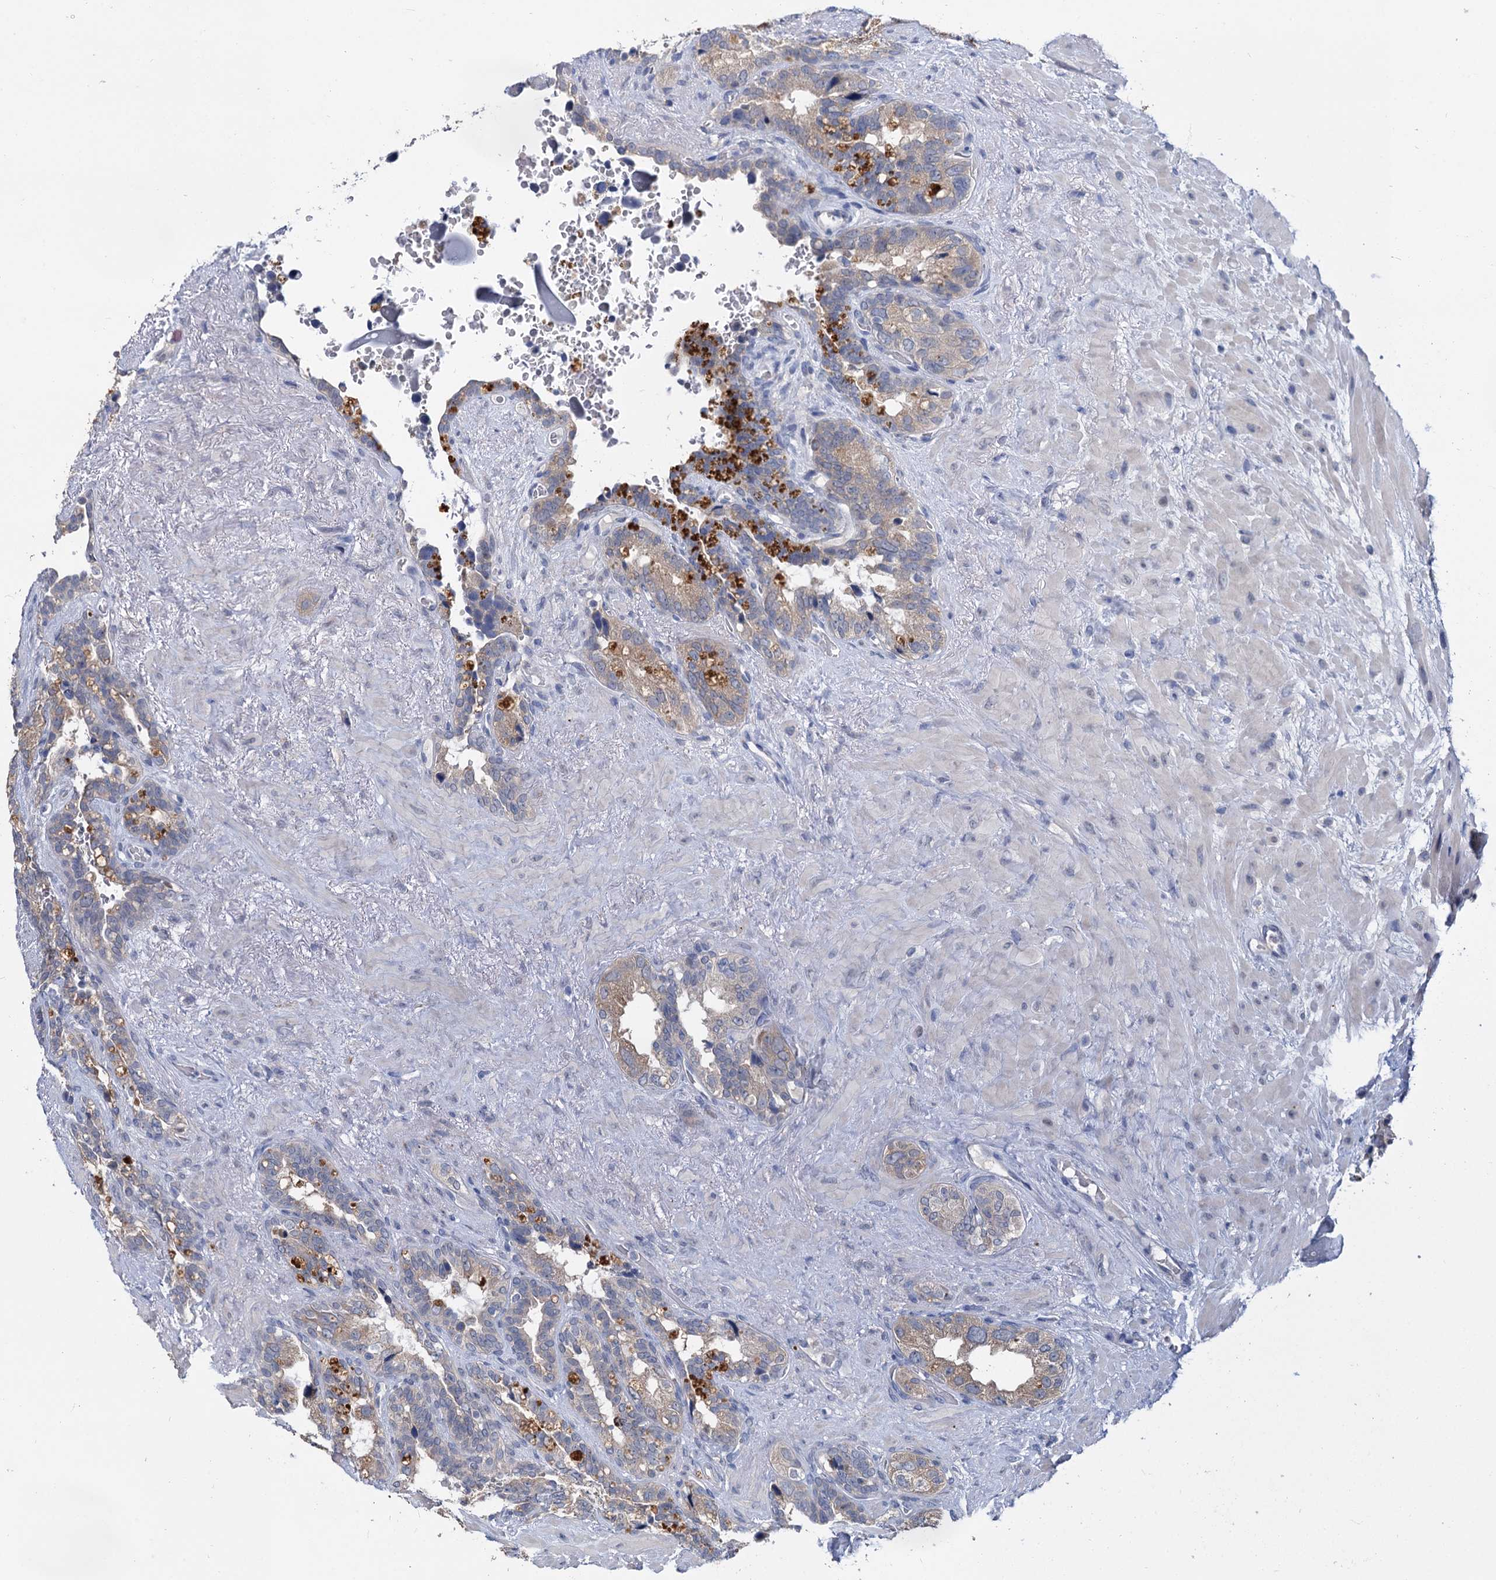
{"staining": {"intensity": "weak", "quantity": "25%-75%", "location": "cytoplasmic/membranous"}, "tissue": "seminal vesicle", "cell_type": "Glandular cells", "image_type": "normal", "snomed": [{"axis": "morphology", "description": "Normal tissue, NOS"}, {"axis": "topography", "description": "Seminal veicle"}], "caption": "This image demonstrates unremarkable seminal vesicle stained with immunohistochemistry to label a protein in brown. The cytoplasmic/membranous of glandular cells show weak positivity for the protein. Nuclei are counter-stained blue.", "gene": "ANKRD42", "patient": {"sex": "male", "age": 80}}